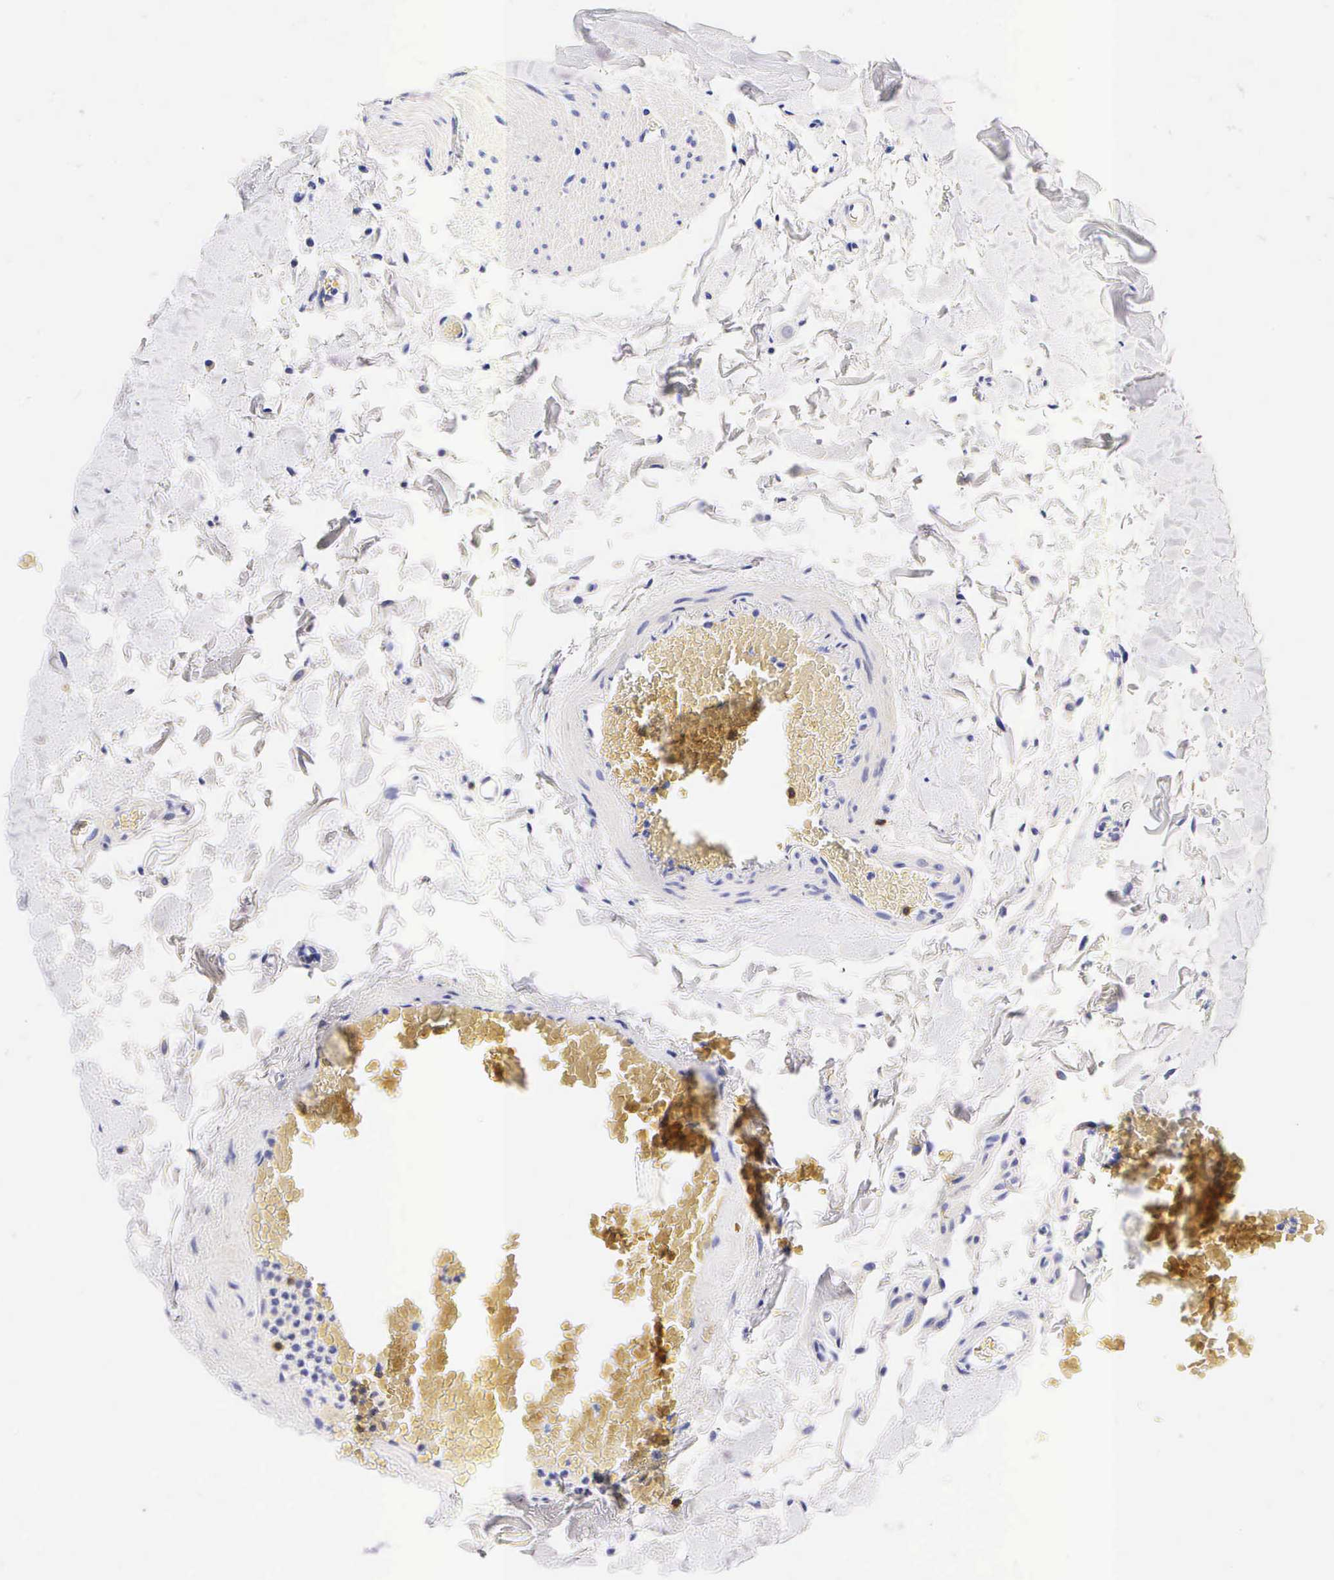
{"staining": {"intensity": "negative", "quantity": "none", "location": "none"}, "tissue": "duodenum", "cell_type": "Glandular cells", "image_type": "normal", "snomed": [{"axis": "morphology", "description": "Normal tissue, NOS"}, {"axis": "topography", "description": "Duodenum"}], "caption": "A high-resolution photomicrograph shows immunohistochemistry staining of unremarkable duodenum, which shows no significant expression in glandular cells. (Brightfield microscopy of DAB immunohistochemistry (IHC) at high magnification).", "gene": "CD3E", "patient": {"sex": "male", "age": 70}}